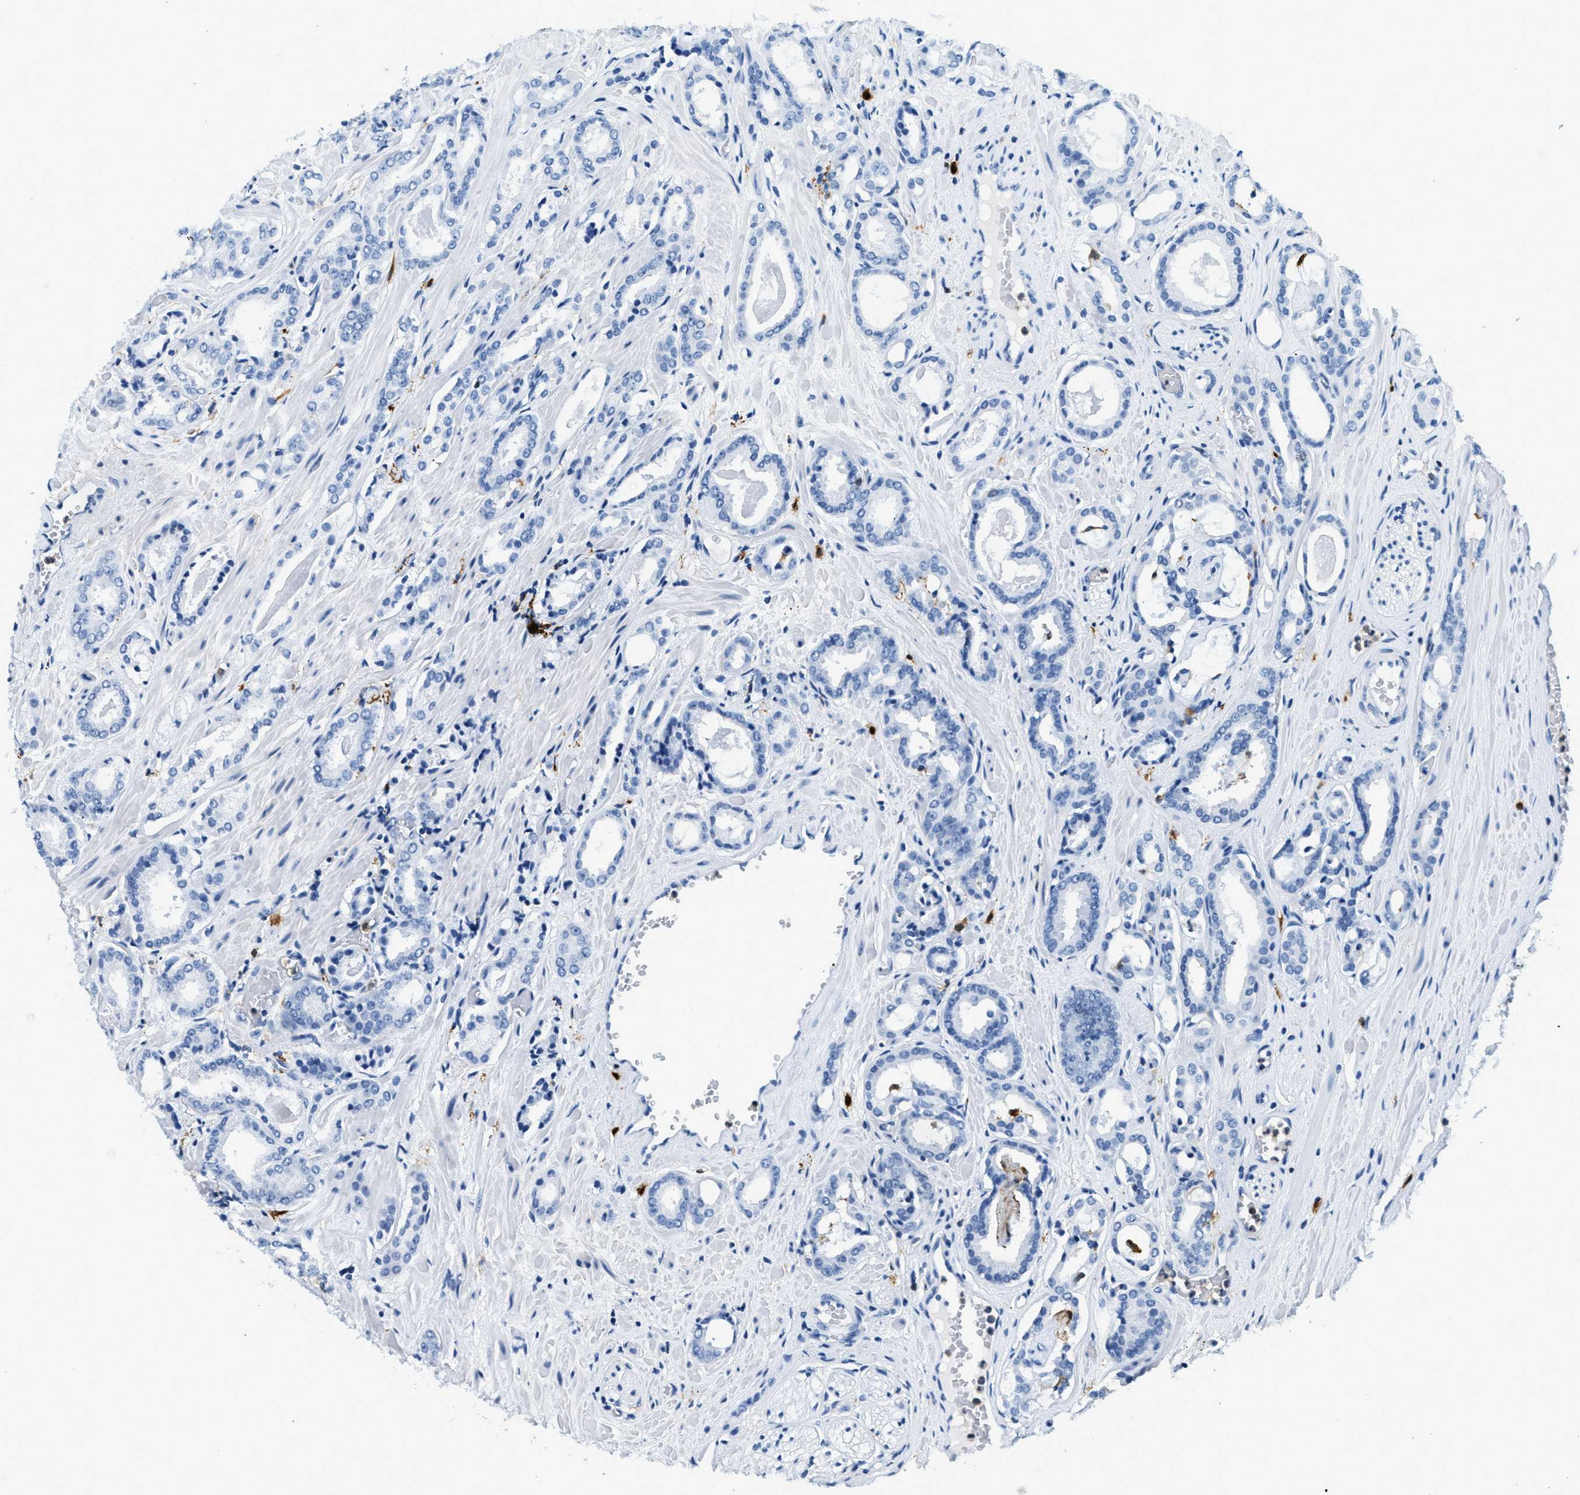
{"staining": {"intensity": "negative", "quantity": "none", "location": "none"}, "tissue": "prostate cancer", "cell_type": "Tumor cells", "image_type": "cancer", "snomed": [{"axis": "morphology", "description": "Adenocarcinoma, Low grade"}, {"axis": "topography", "description": "Prostate"}], "caption": "Immunohistochemistry of human prostate cancer (low-grade adenocarcinoma) exhibits no staining in tumor cells. Brightfield microscopy of immunohistochemistry (IHC) stained with DAB (brown) and hematoxylin (blue), captured at high magnification.", "gene": "CAPG", "patient": {"sex": "male", "age": 53}}